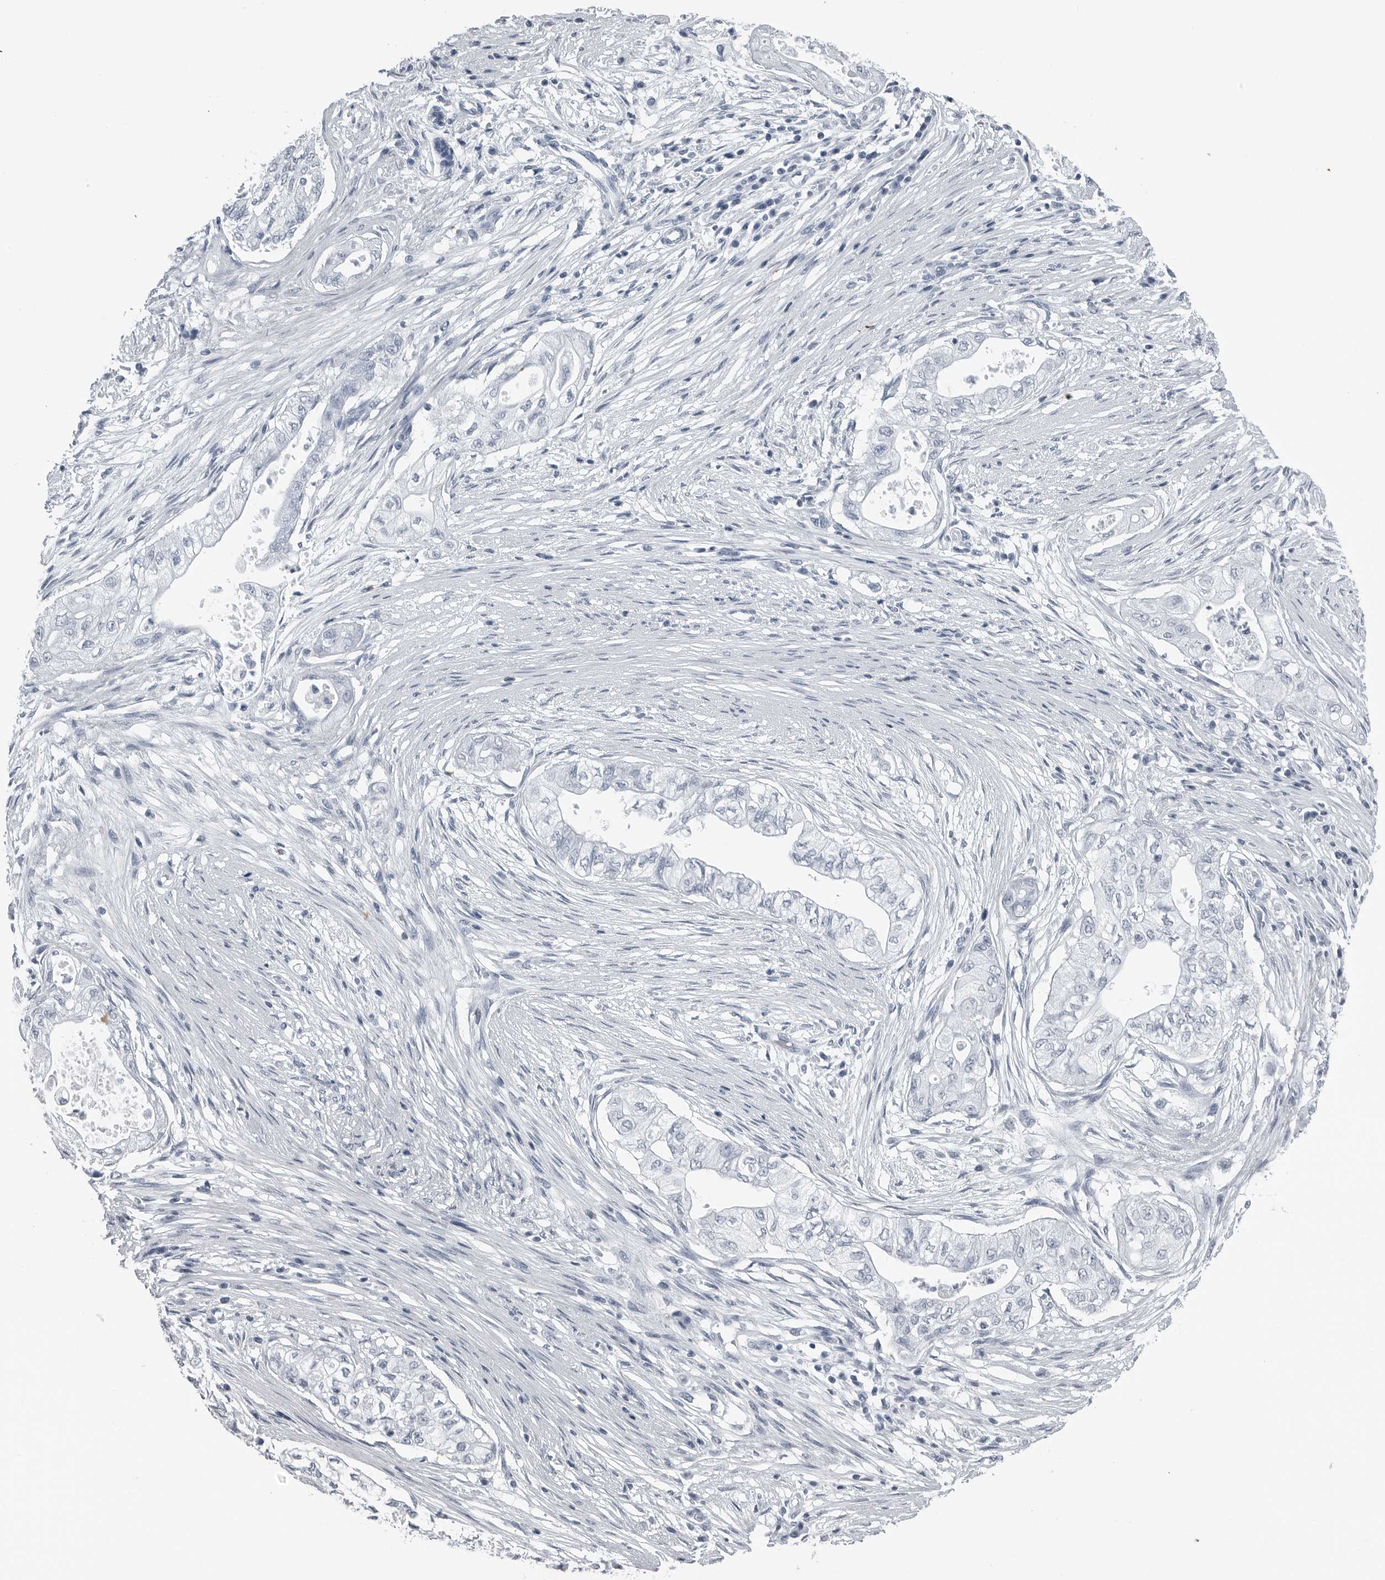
{"staining": {"intensity": "negative", "quantity": "none", "location": "none"}, "tissue": "pancreatic cancer", "cell_type": "Tumor cells", "image_type": "cancer", "snomed": [{"axis": "morphology", "description": "Adenocarcinoma, NOS"}, {"axis": "topography", "description": "Pancreas"}], "caption": "Human pancreatic cancer (adenocarcinoma) stained for a protein using IHC demonstrates no staining in tumor cells.", "gene": "SPINK1", "patient": {"sex": "male", "age": 72}}